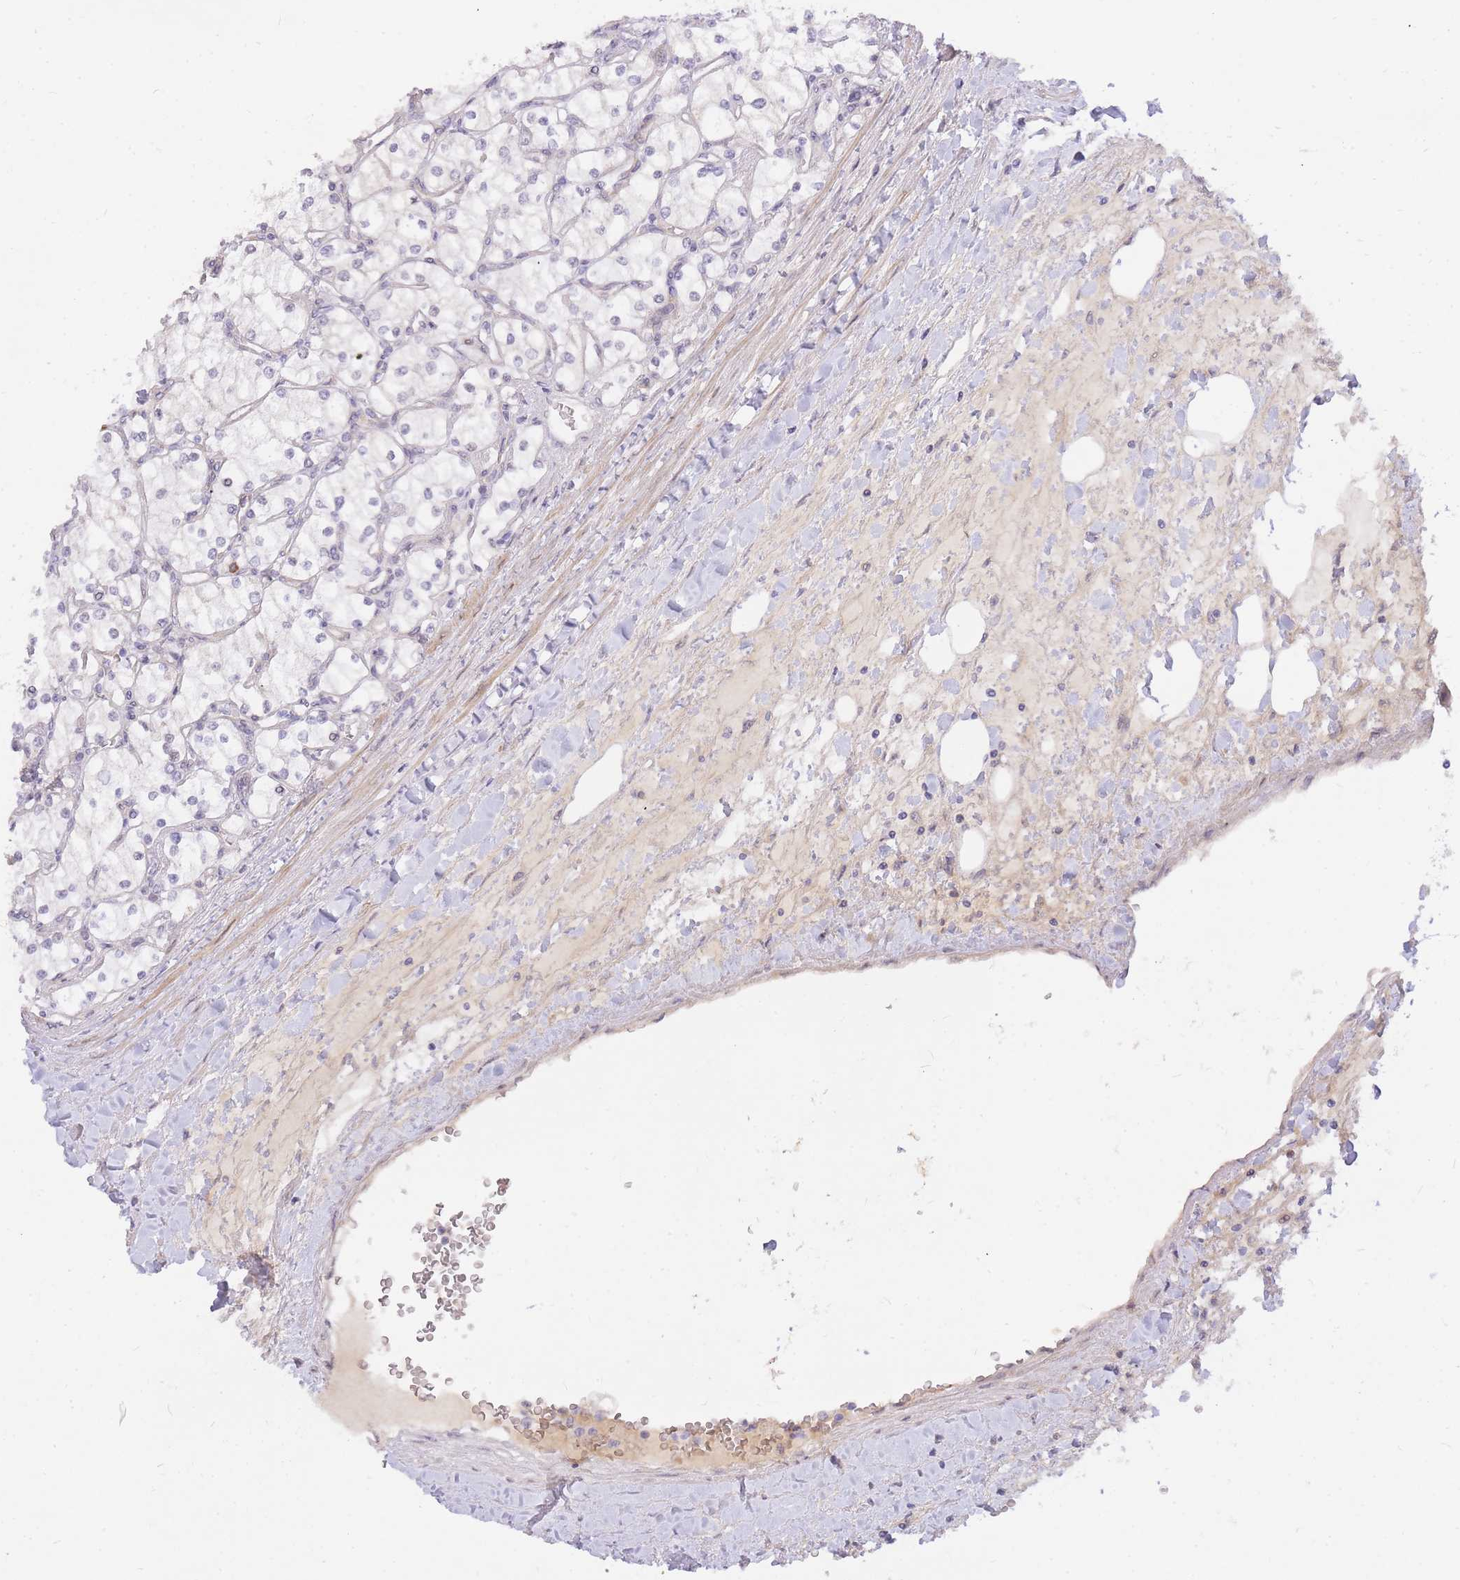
{"staining": {"intensity": "negative", "quantity": "none", "location": "none"}, "tissue": "renal cancer", "cell_type": "Tumor cells", "image_type": "cancer", "snomed": [{"axis": "morphology", "description": "Adenocarcinoma, NOS"}, {"axis": "topography", "description": "Kidney"}], "caption": "Image shows no protein positivity in tumor cells of adenocarcinoma (renal) tissue.", "gene": "TLE2", "patient": {"sex": "male", "age": 80}}